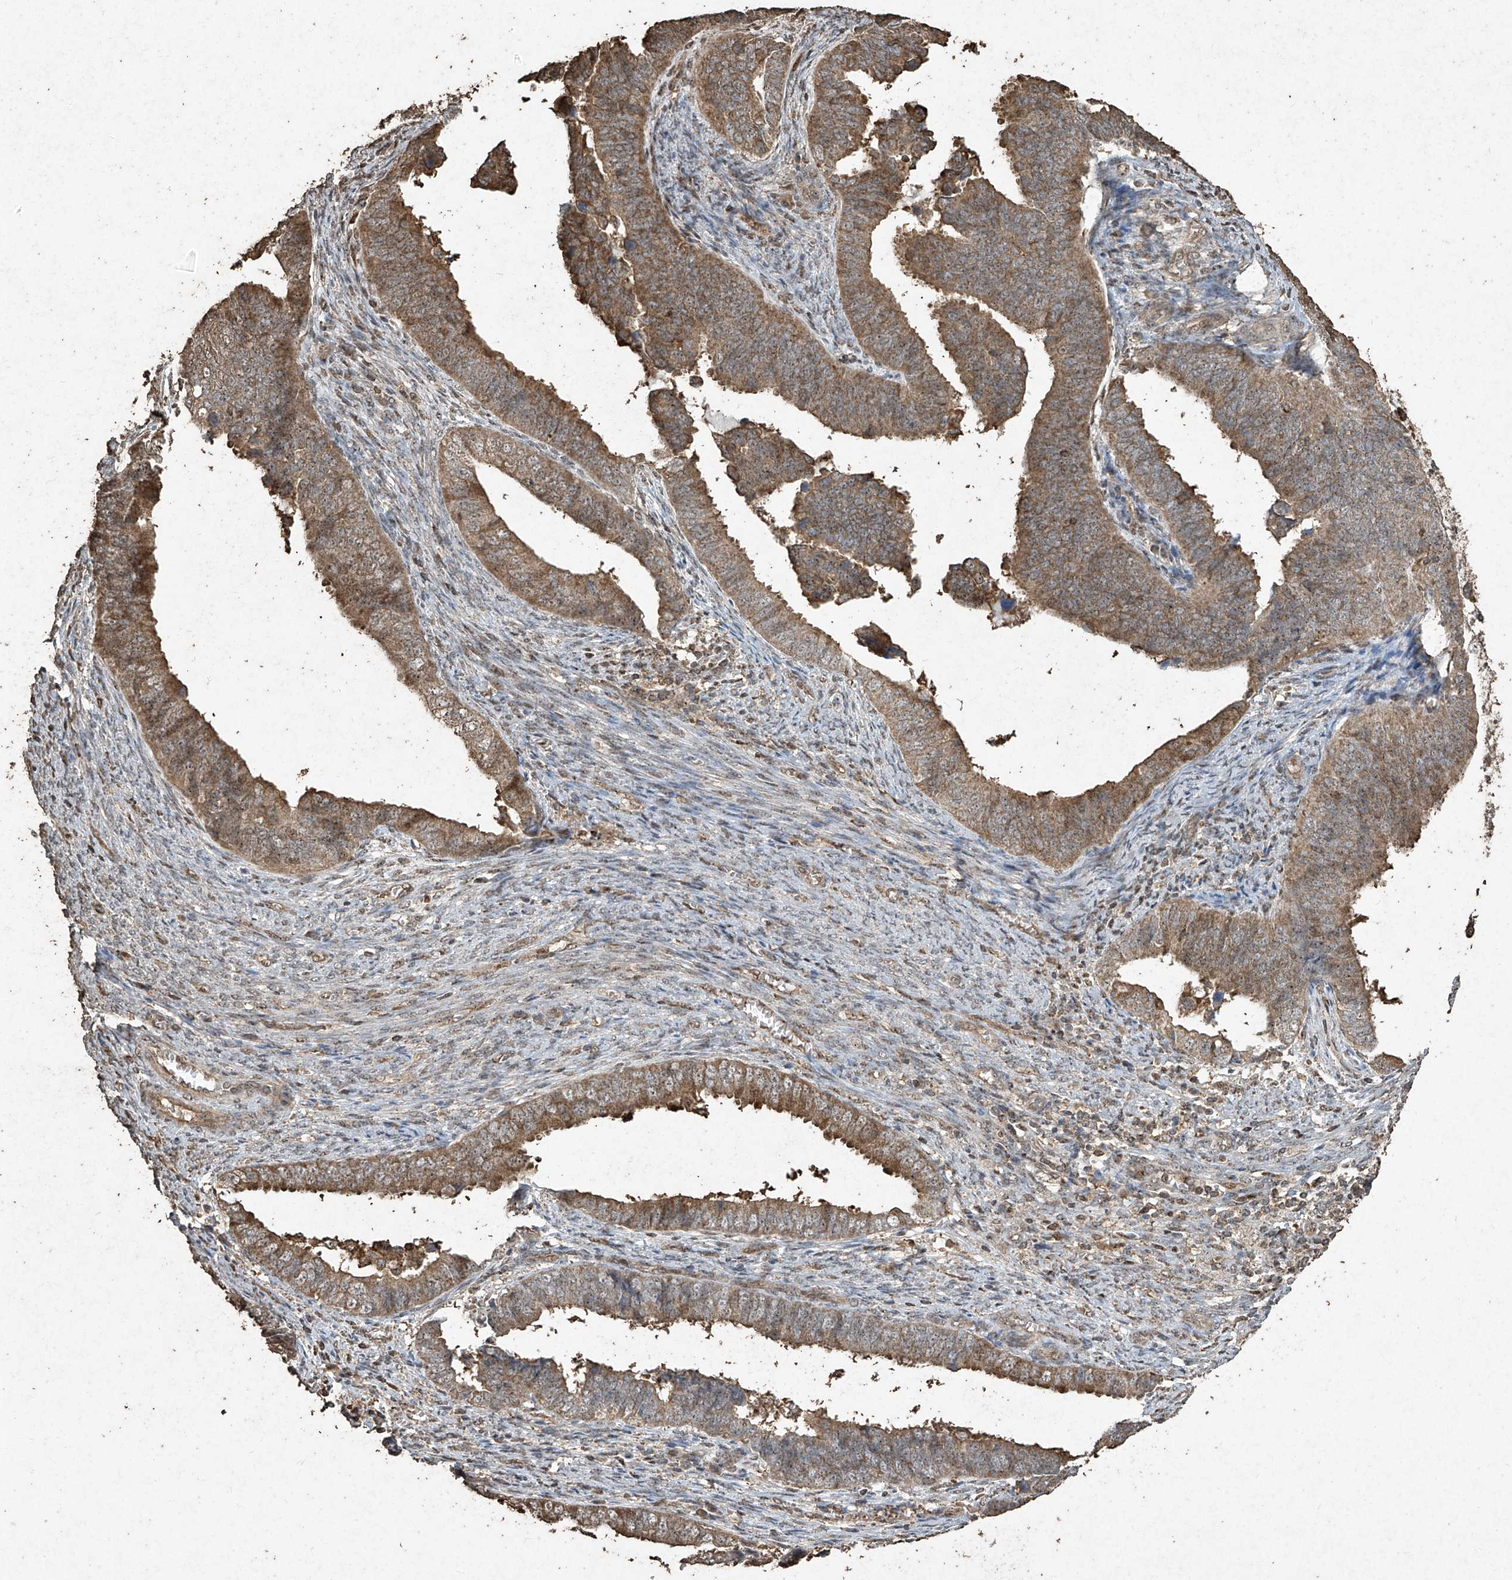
{"staining": {"intensity": "weak", "quantity": "25%-75%", "location": "cytoplasmic/membranous"}, "tissue": "endometrial cancer", "cell_type": "Tumor cells", "image_type": "cancer", "snomed": [{"axis": "morphology", "description": "Adenocarcinoma, NOS"}, {"axis": "topography", "description": "Endometrium"}], "caption": "Protein expression analysis of adenocarcinoma (endometrial) demonstrates weak cytoplasmic/membranous positivity in approximately 25%-75% of tumor cells.", "gene": "ERBB3", "patient": {"sex": "female", "age": 75}}